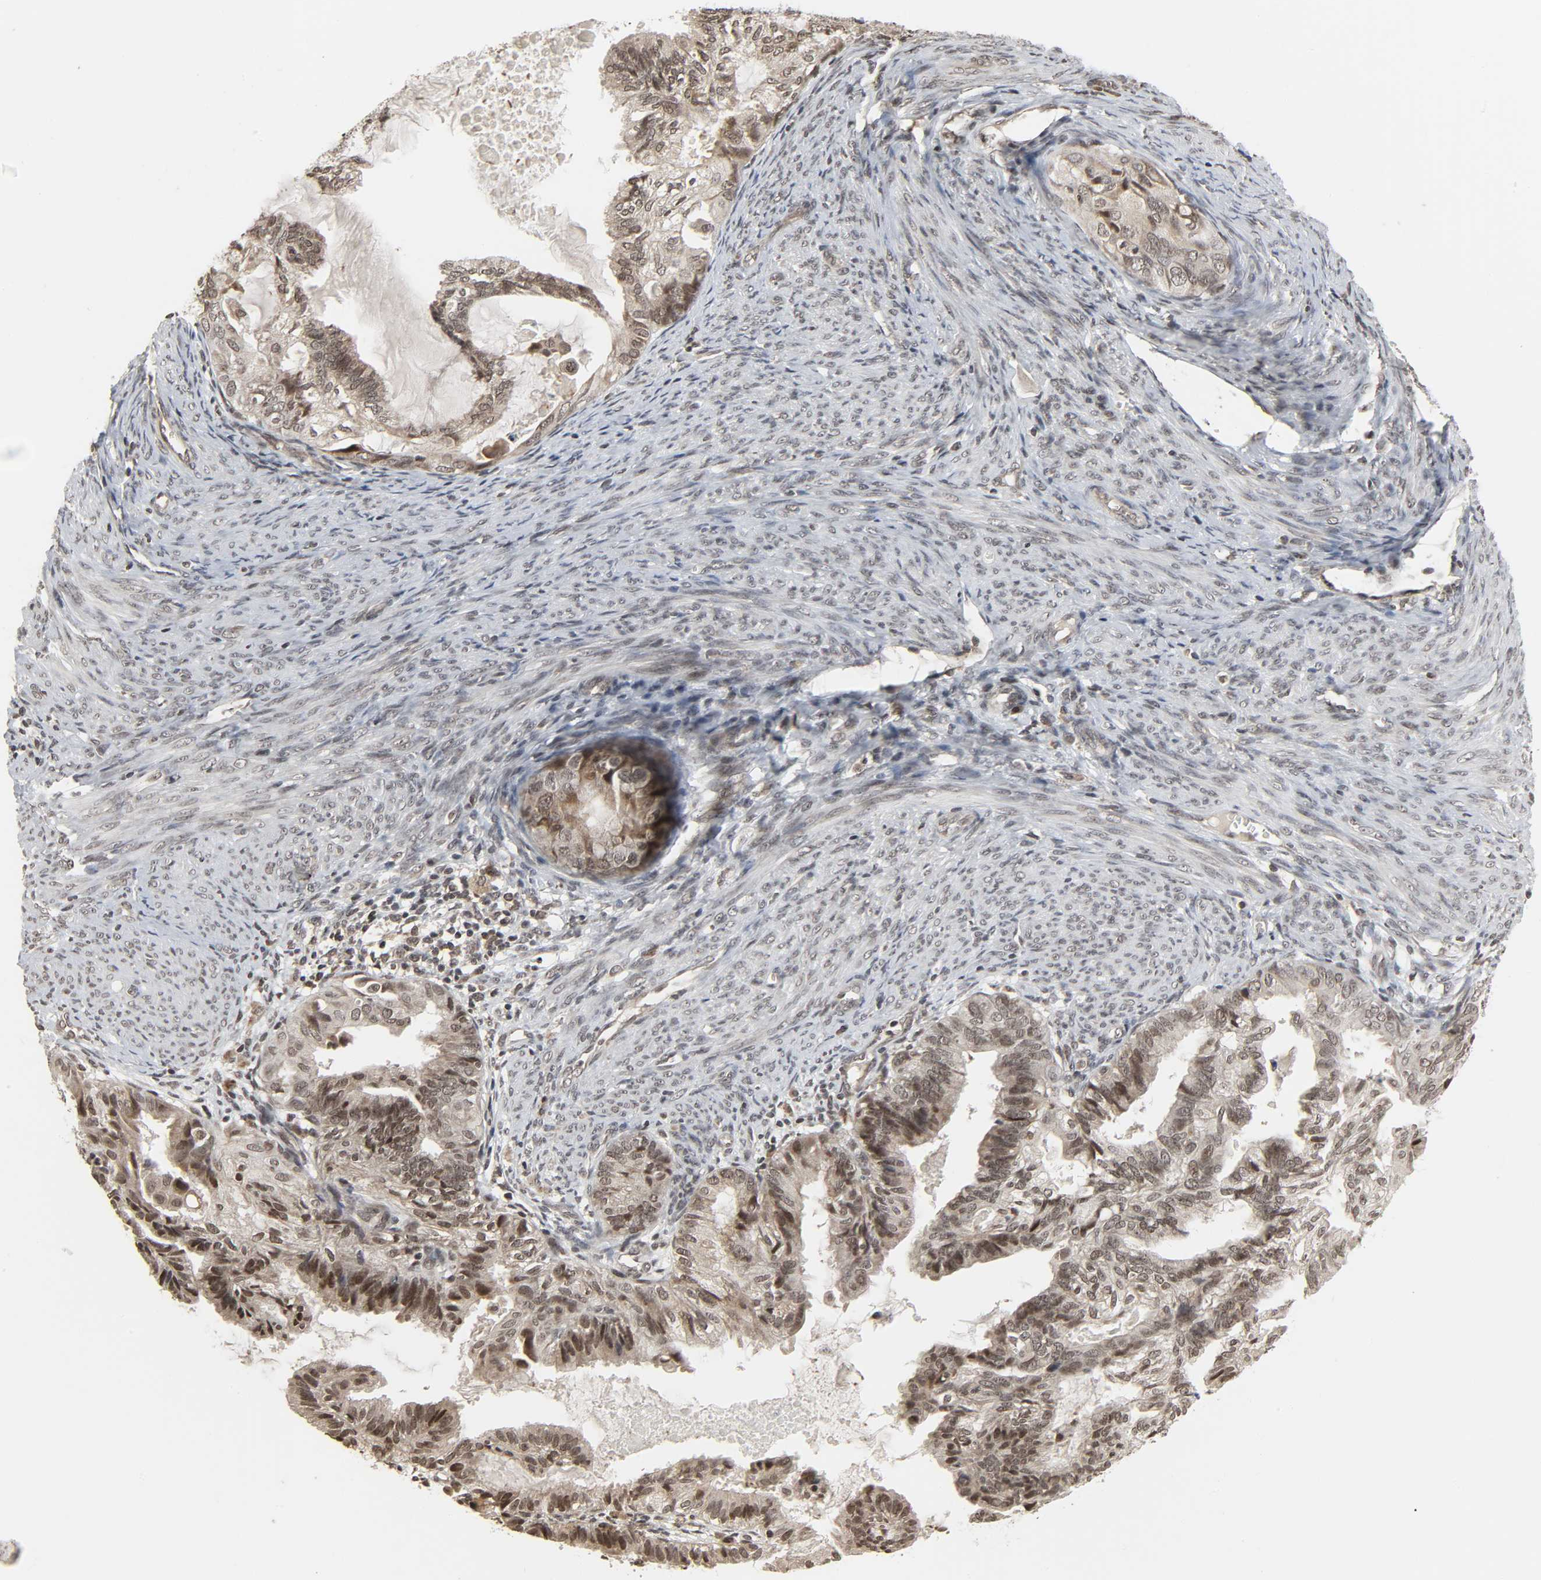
{"staining": {"intensity": "moderate", "quantity": "25%-75%", "location": "nuclear"}, "tissue": "cervical cancer", "cell_type": "Tumor cells", "image_type": "cancer", "snomed": [{"axis": "morphology", "description": "Normal tissue, NOS"}, {"axis": "morphology", "description": "Adenocarcinoma, NOS"}, {"axis": "topography", "description": "Cervix"}, {"axis": "topography", "description": "Endometrium"}], "caption": "This is an image of immunohistochemistry (IHC) staining of cervical adenocarcinoma, which shows moderate staining in the nuclear of tumor cells.", "gene": "XRCC1", "patient": {"sex": "female", "age": 86}}